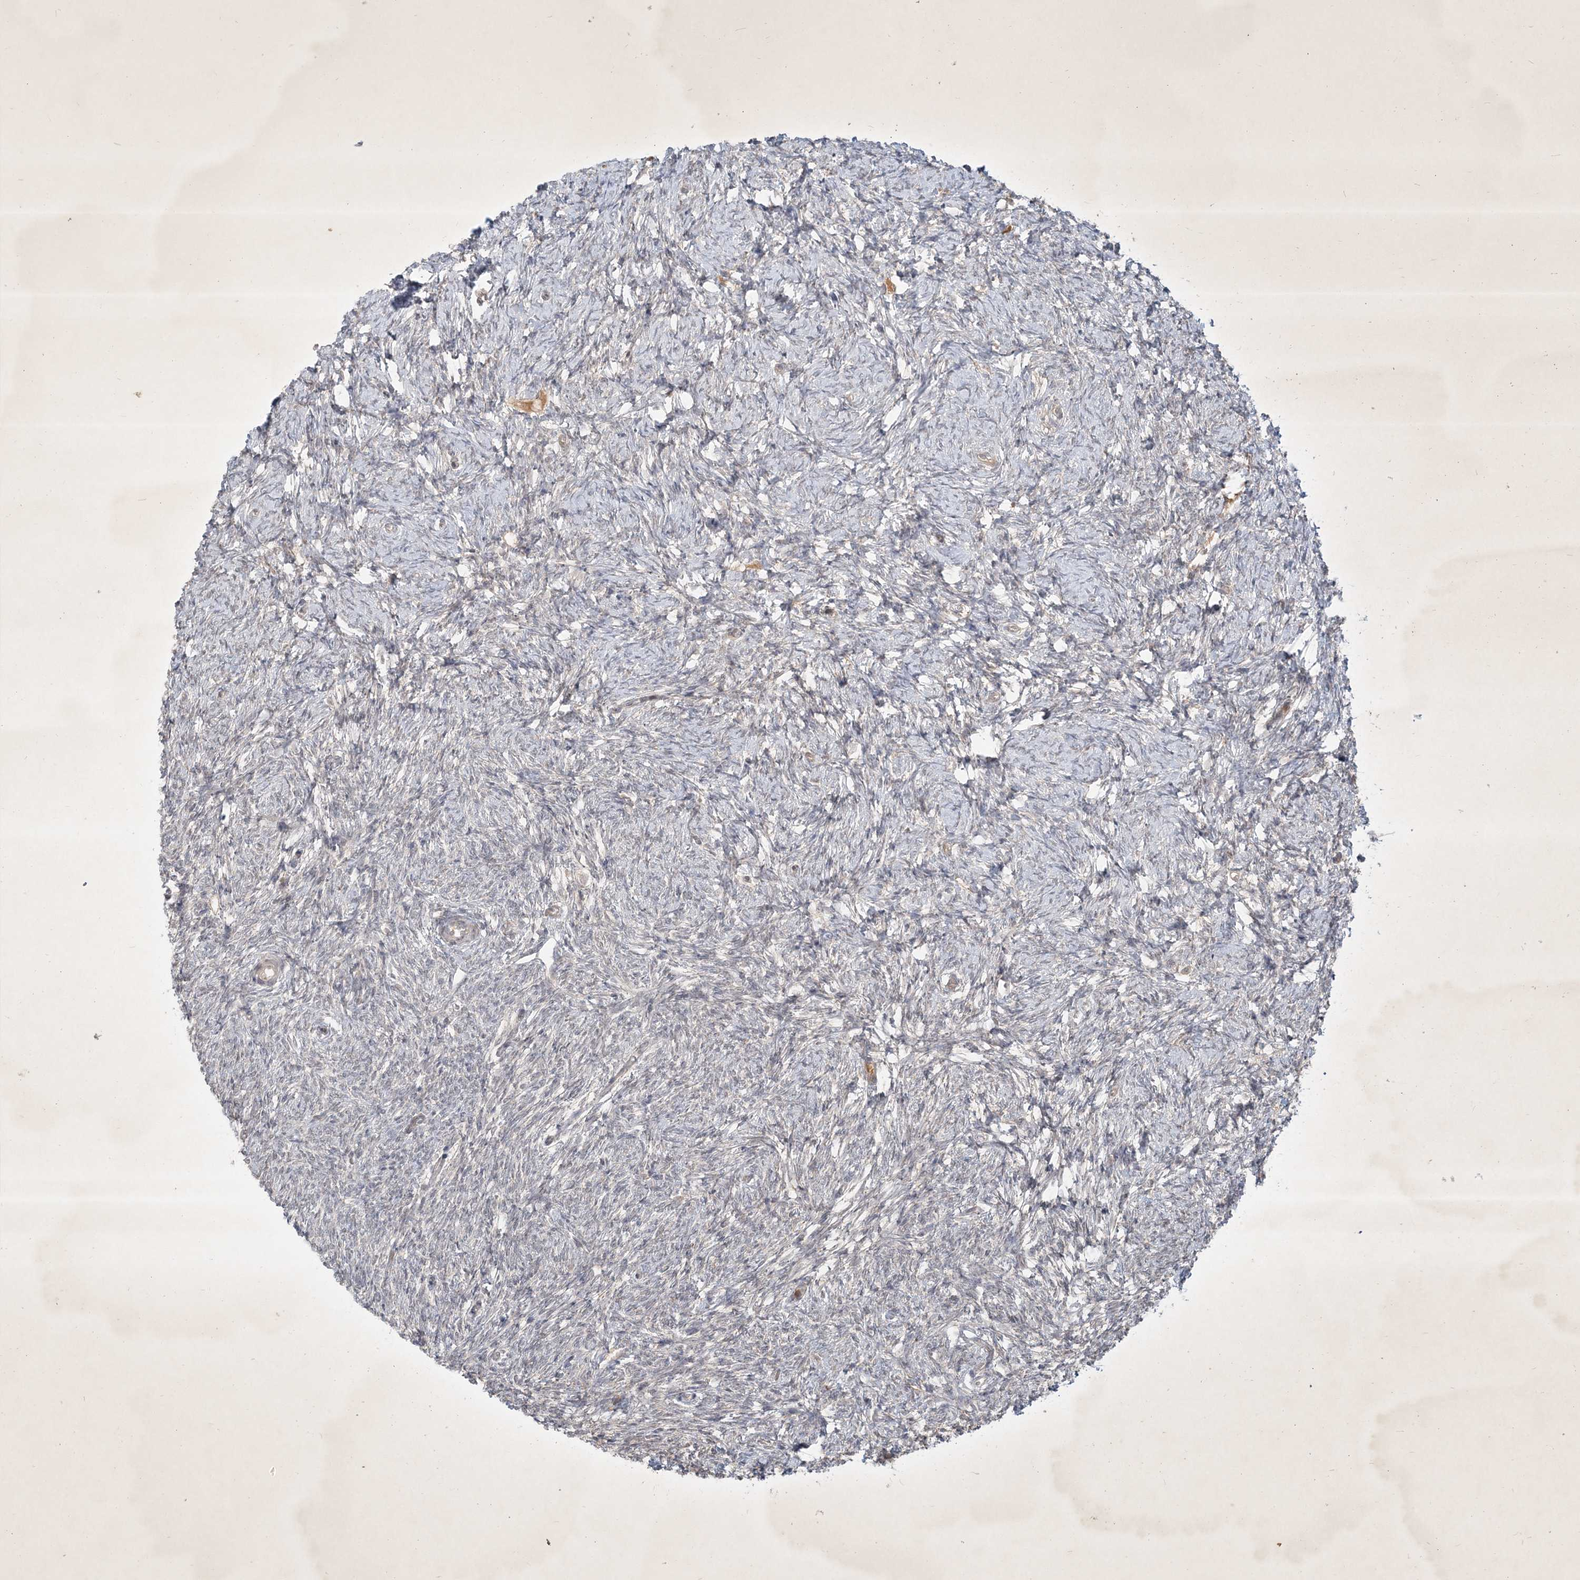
{"staining": {"intensity": "moderate", "quantity": ">75%", "location": "cytoplasmic/membranous"}, "tissue": "ovary", "cell_type": "Follicle cells", "image_type": "normal", "snomed": [{"axis": "morphology", "description": "Normal tissue, NOS"}, {"axis": "morphology", "description": "Cyst, NOS"}, {"axis": "topography", "description": "Ovary"}], "caption": "An immunohistochemistry image of benign tissue is shown. Protein staining in brown highlights moderate cytoplasmic/membranous positivity in ovary within follicle cells. (DAB (3,3'-diaminobenzidine) IHC, brown staining for protein, blue staining for nuclei).", "gene": "BOD1L2", "patient": {"sex": "female", "age": 33}}